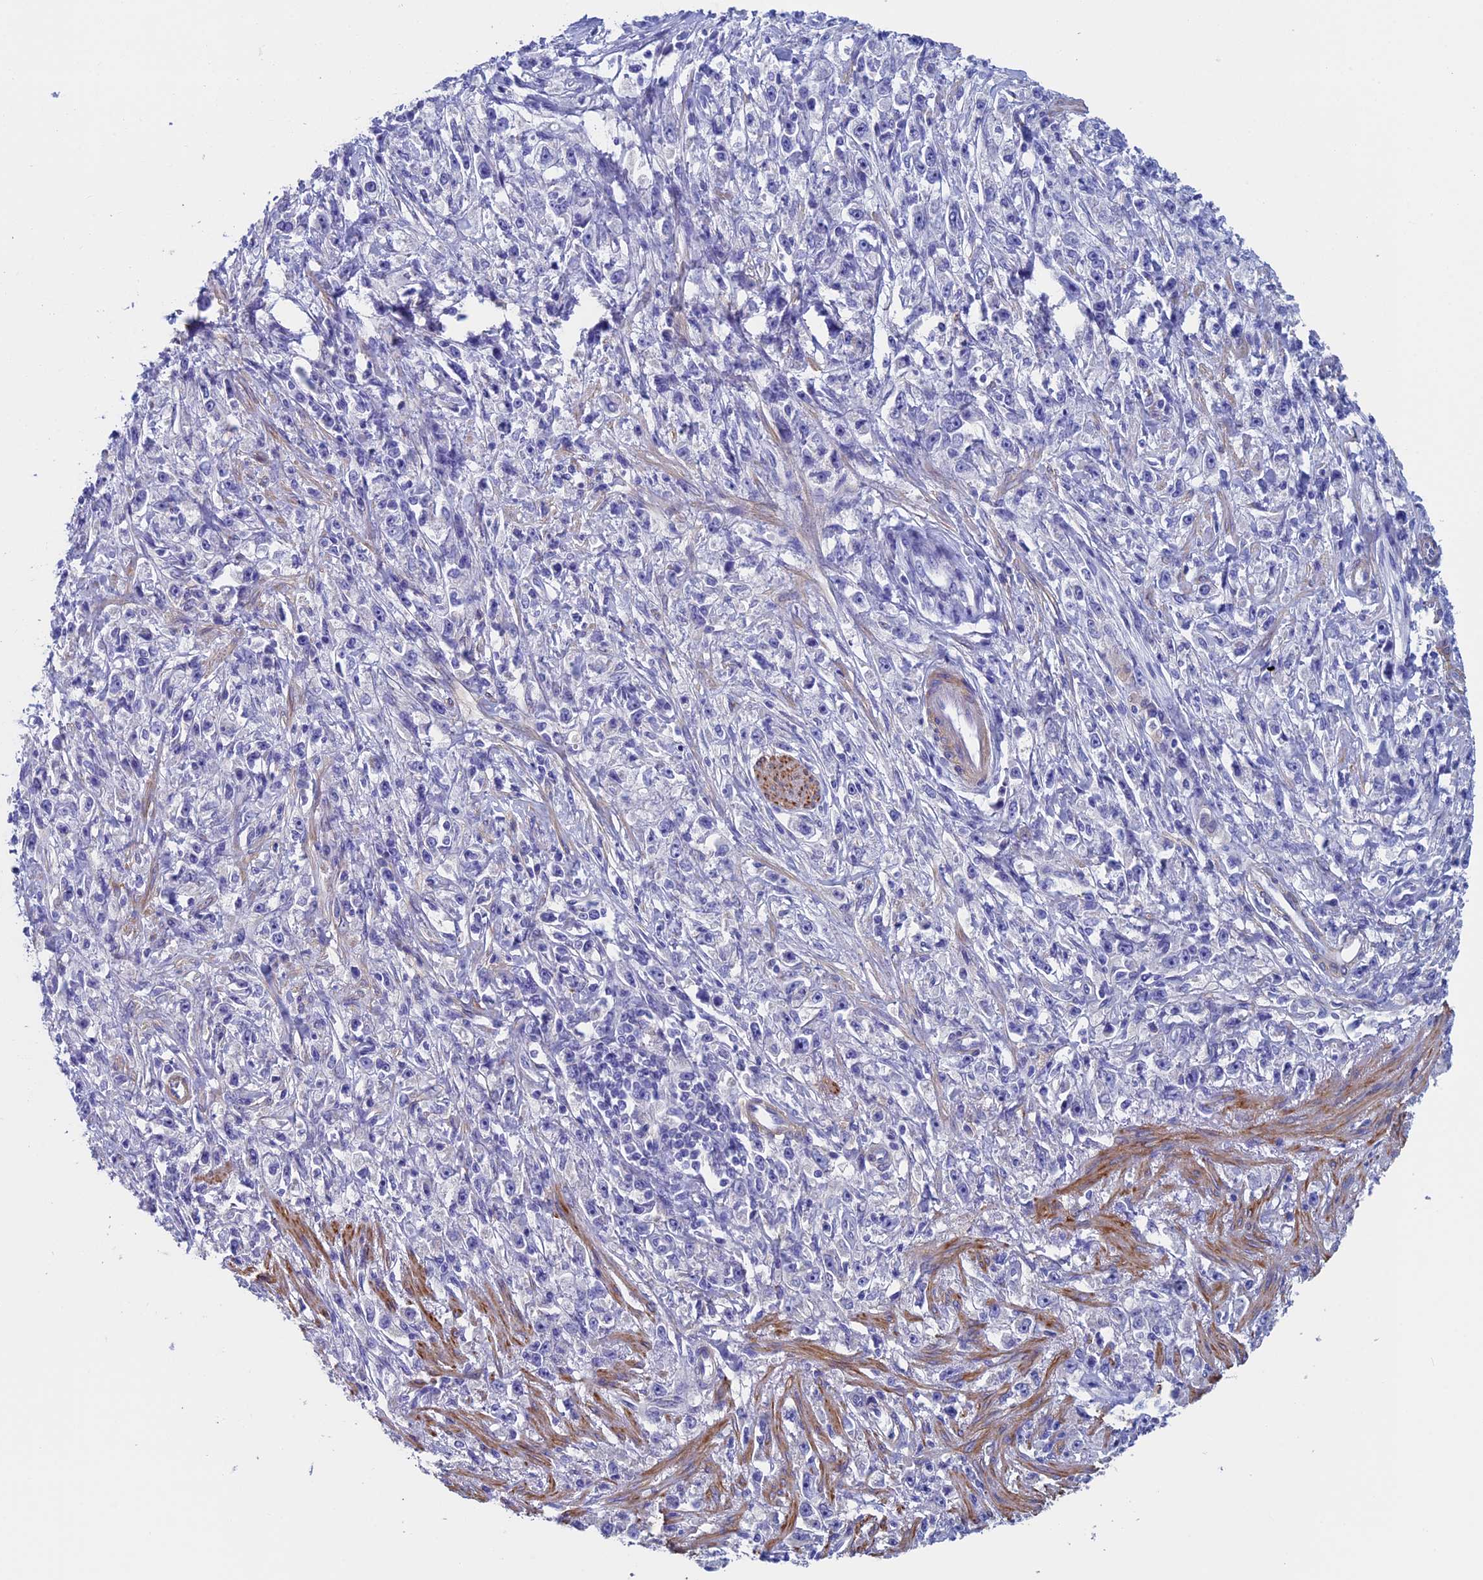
{"staining": {"intensity": "negative", "quantity": "none", "location": "none"}, "tissue": "stomach cancer", "cell_type": "Tumor cells", "image_type": "cancer", "snomed": [{"axis": "morphology", "description": "Adenocarcinoma, NOS"}, {"axis": "topography", "description": "Stomach"}], "caption": "Stomach adenocarcinoma was stained to show a protein in brown. There is no significant positivity in tumor cells.", "gene": "ADH7", "patient": {"sex": "female", "age": 59}}